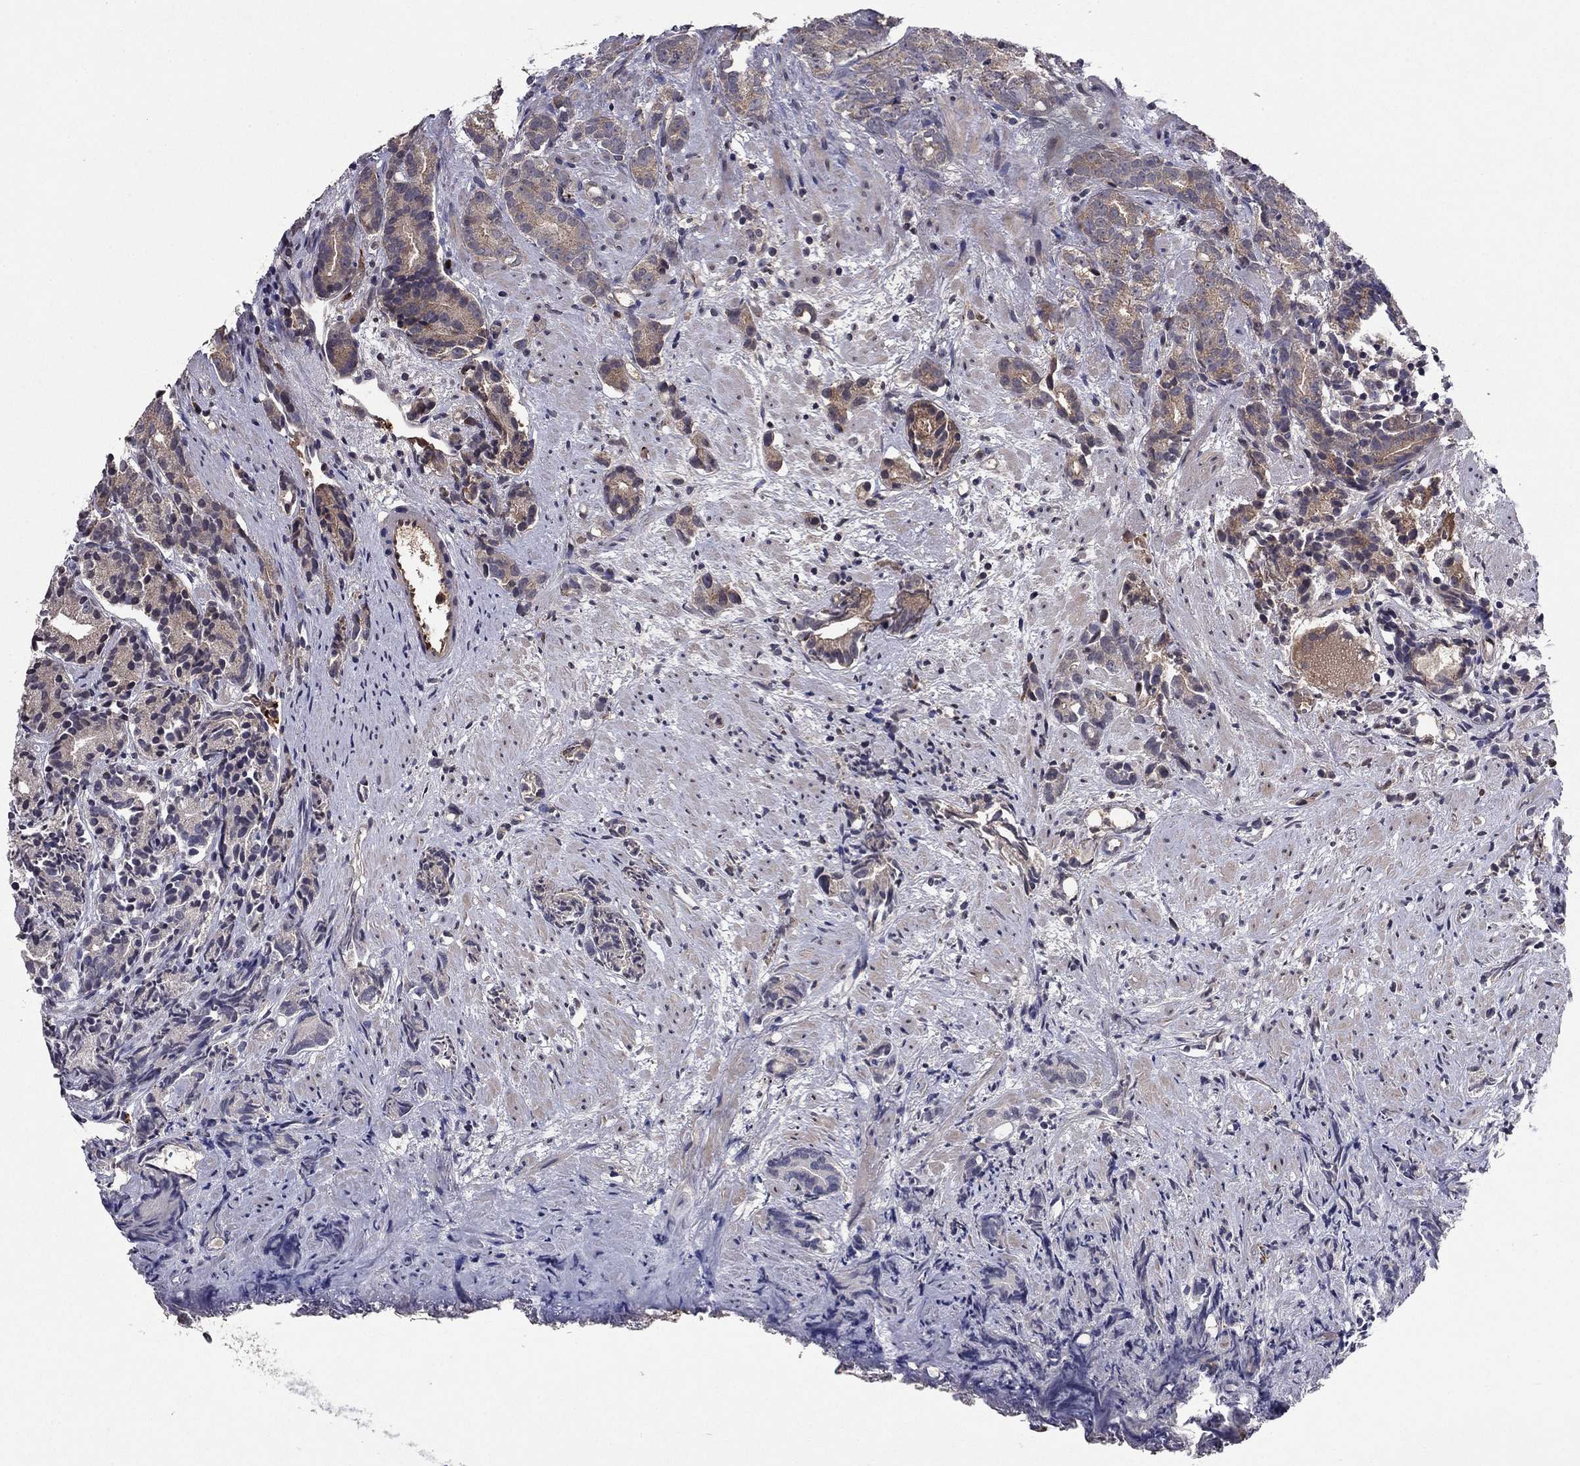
{"staining": {"intensity": "weak", "quantity": ">75%", "location": "cytoplasmic/membranous"}, "tissue": "prostate cancer", "cell_type": "Tumor cells", "image_type": "cancer", "snomed": [{"axis": "morphology", "description": "Adenocarcinoma, High grade"}, {"axis": "topography", "description": "Prostate"}], "caption": "Immunohistochemical staining of prostate cancer (adenocarcinoma (high-grade)) exhibits weak cytoplasmic/membranous protein positivity in about >75% of tumor cells.", "gene": "PROS1", "patient": {"sex": "male", "age": 90}}